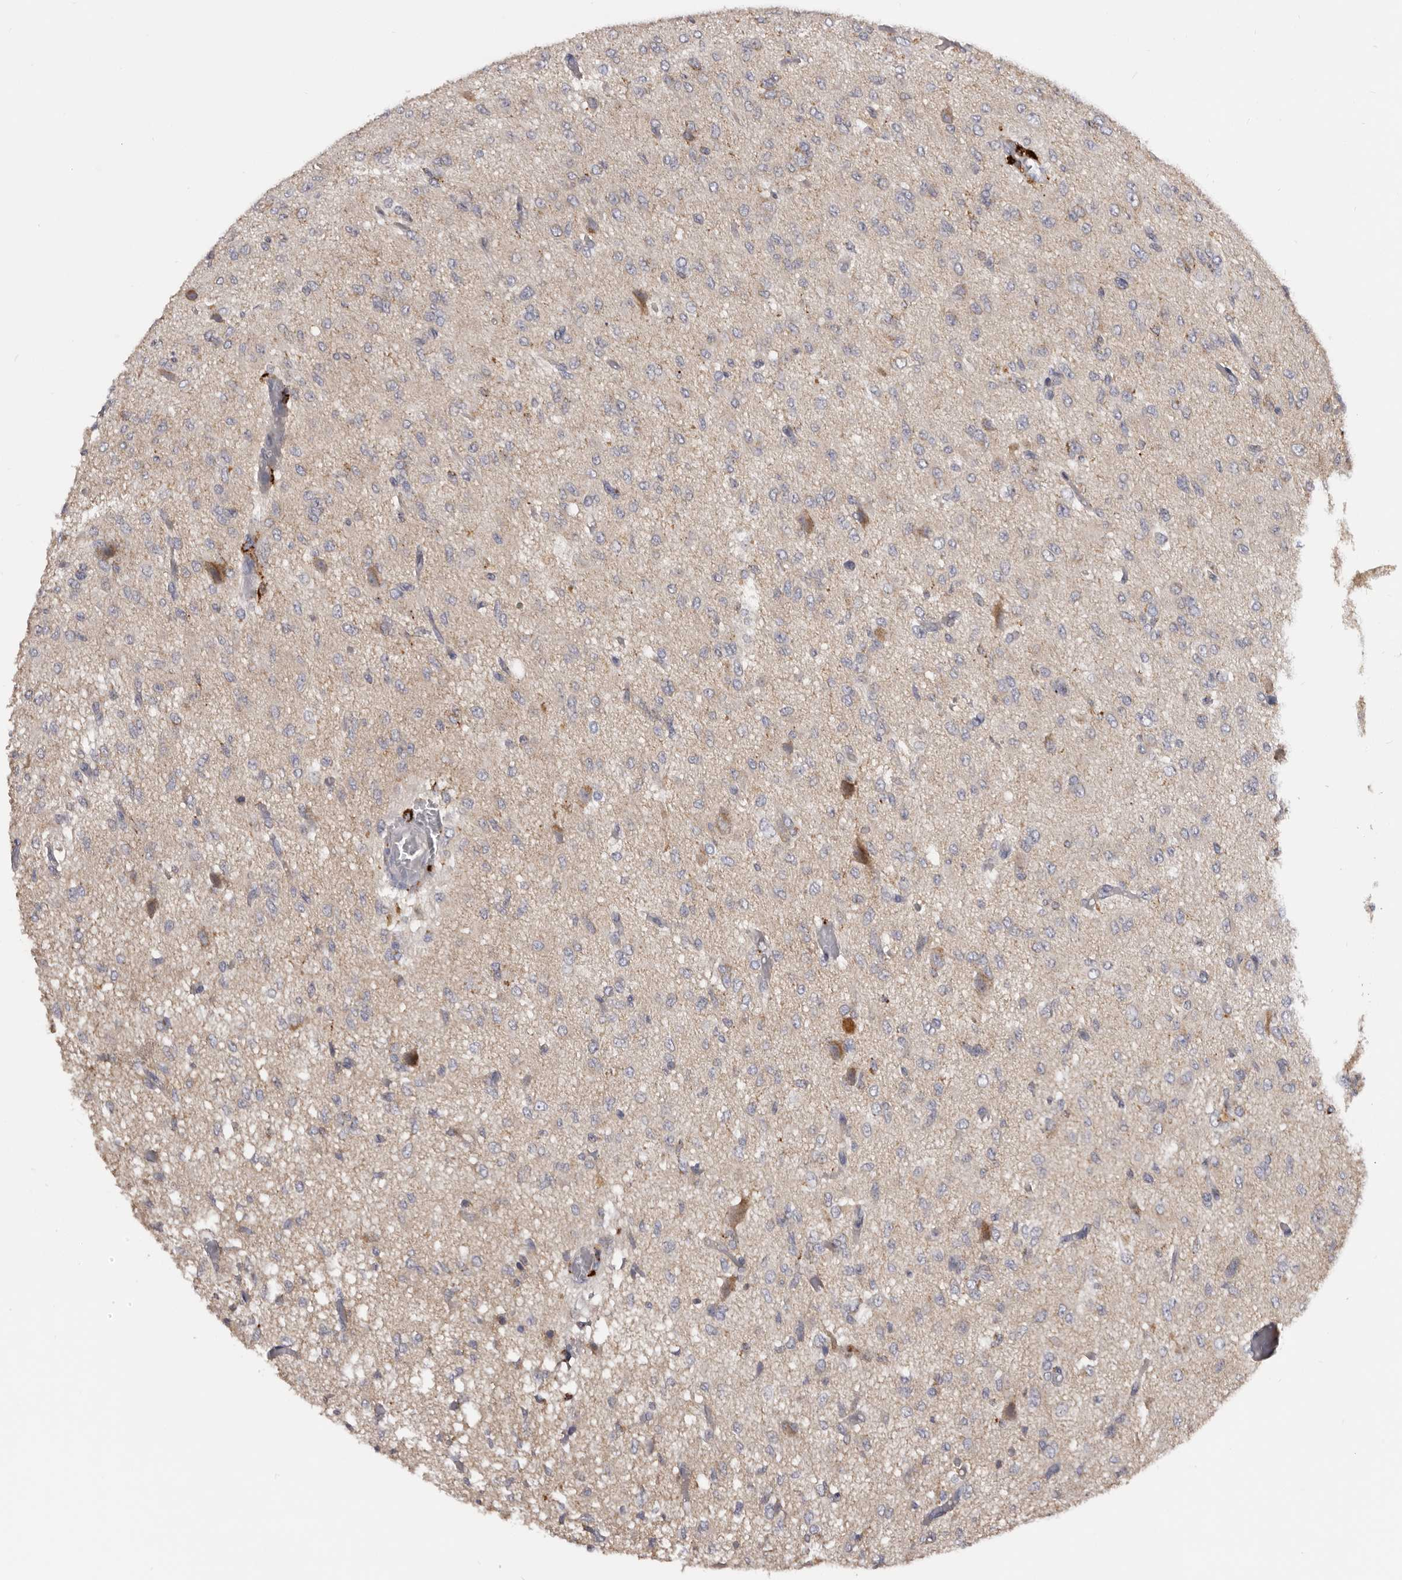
{"staining": {"intensity": "weak", "quantity": "<25%", "location": "cytoplasmic/membranous"}, "tissue": "glioma", "cell_type": "Tumor cells", "image_type": "cancer", "snomed": [{"axis": "morphology", "description": "Glioma, malignant, High grade"}, {"axis": "topography", "description": "Brain"}], "caption": "This micrograph is of malignant glioma (high-grade) stained with immunohistochemistry (IHC) to label a protein in brown with the nuclei are counter-stained blue. There is no expression in tumor cells.", "gene": "DAP", "patient": {"sex": "female", "age": 59}}